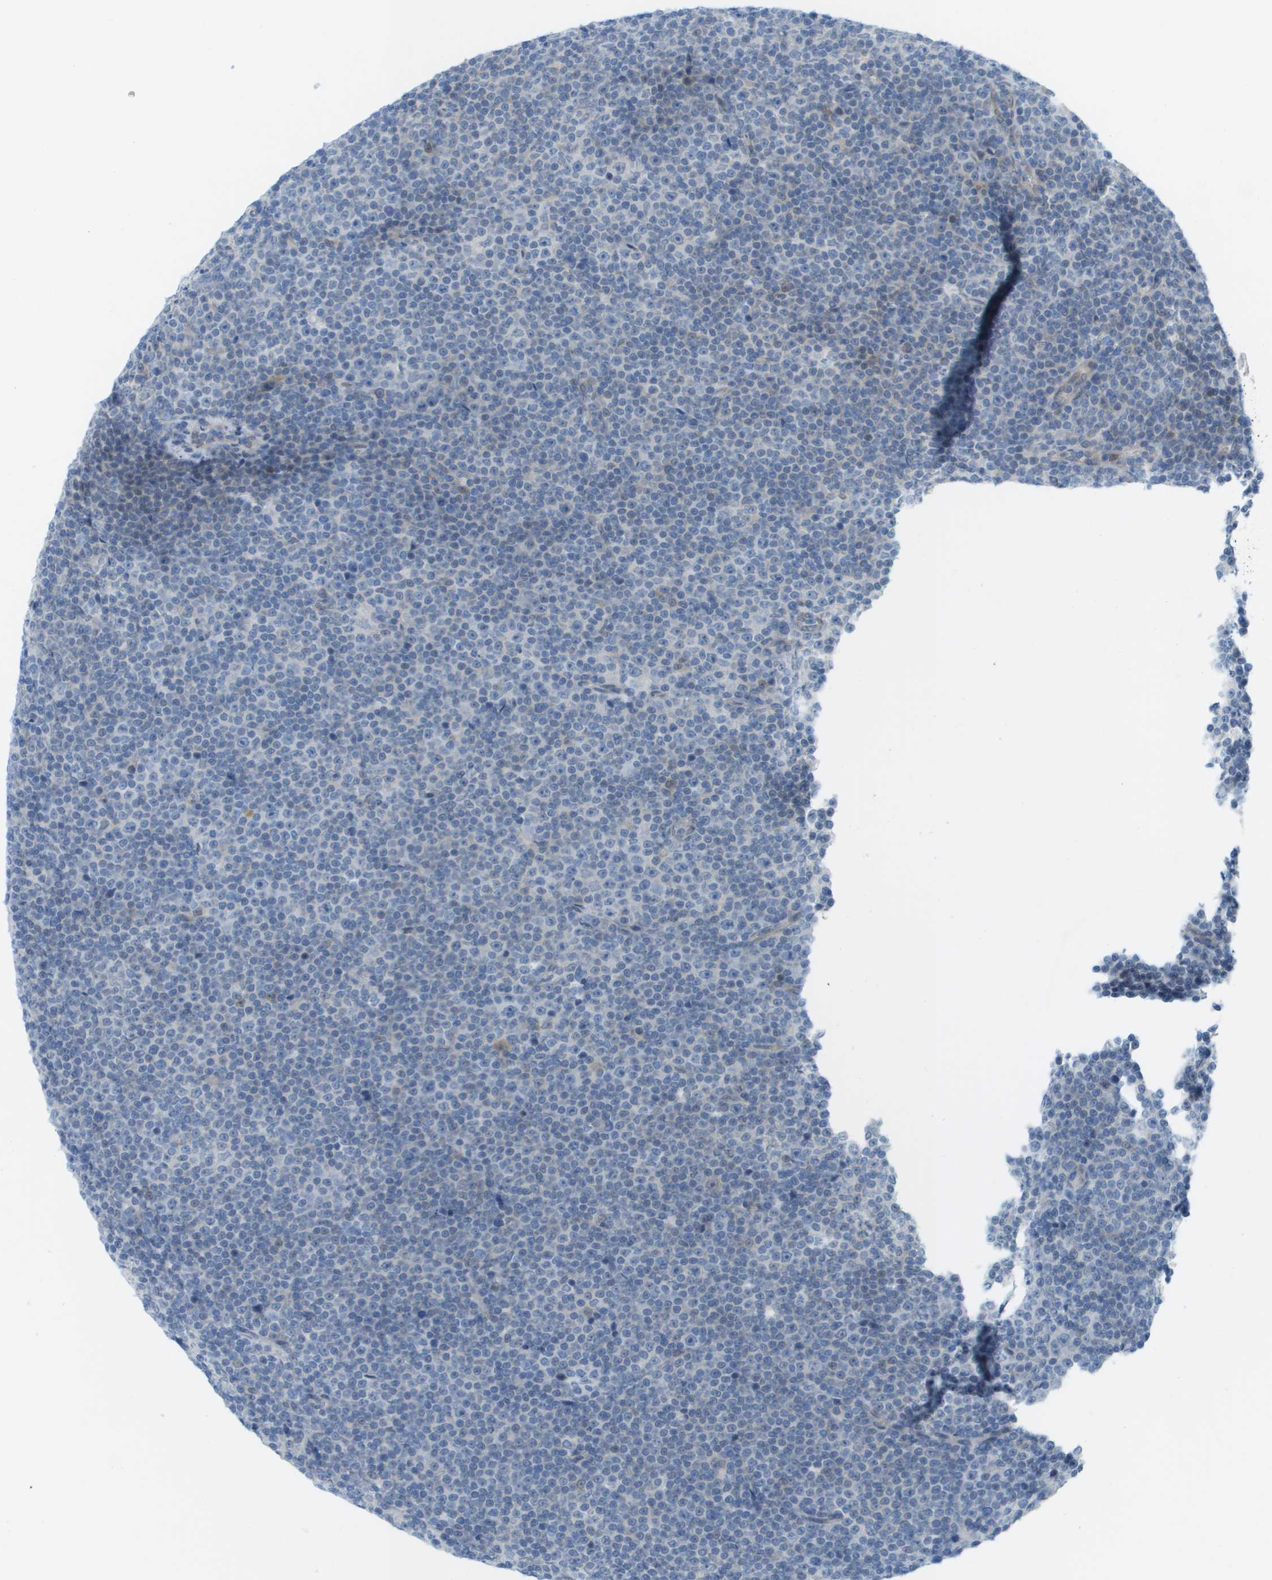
{"staining": {"intensity": "negative", "quantity": "none", "location": "none"}, "tissue": "lymphoma", "cell_type": "Tumor cells", "image_type": "cancer", "snomed": [{"axis": "morphology", "description": "Malignant lymphoma, non-Hodgkin's type, Low grade"}, {"axis": "topography", "description": "Lymph node"}], "caption": "A photomicrograph of human lymphoma is negative for staining in tumor cells. Nuclei are stained in blue.", "gene": "CUL9", "patient": {"sex": "female", "age": 67}}